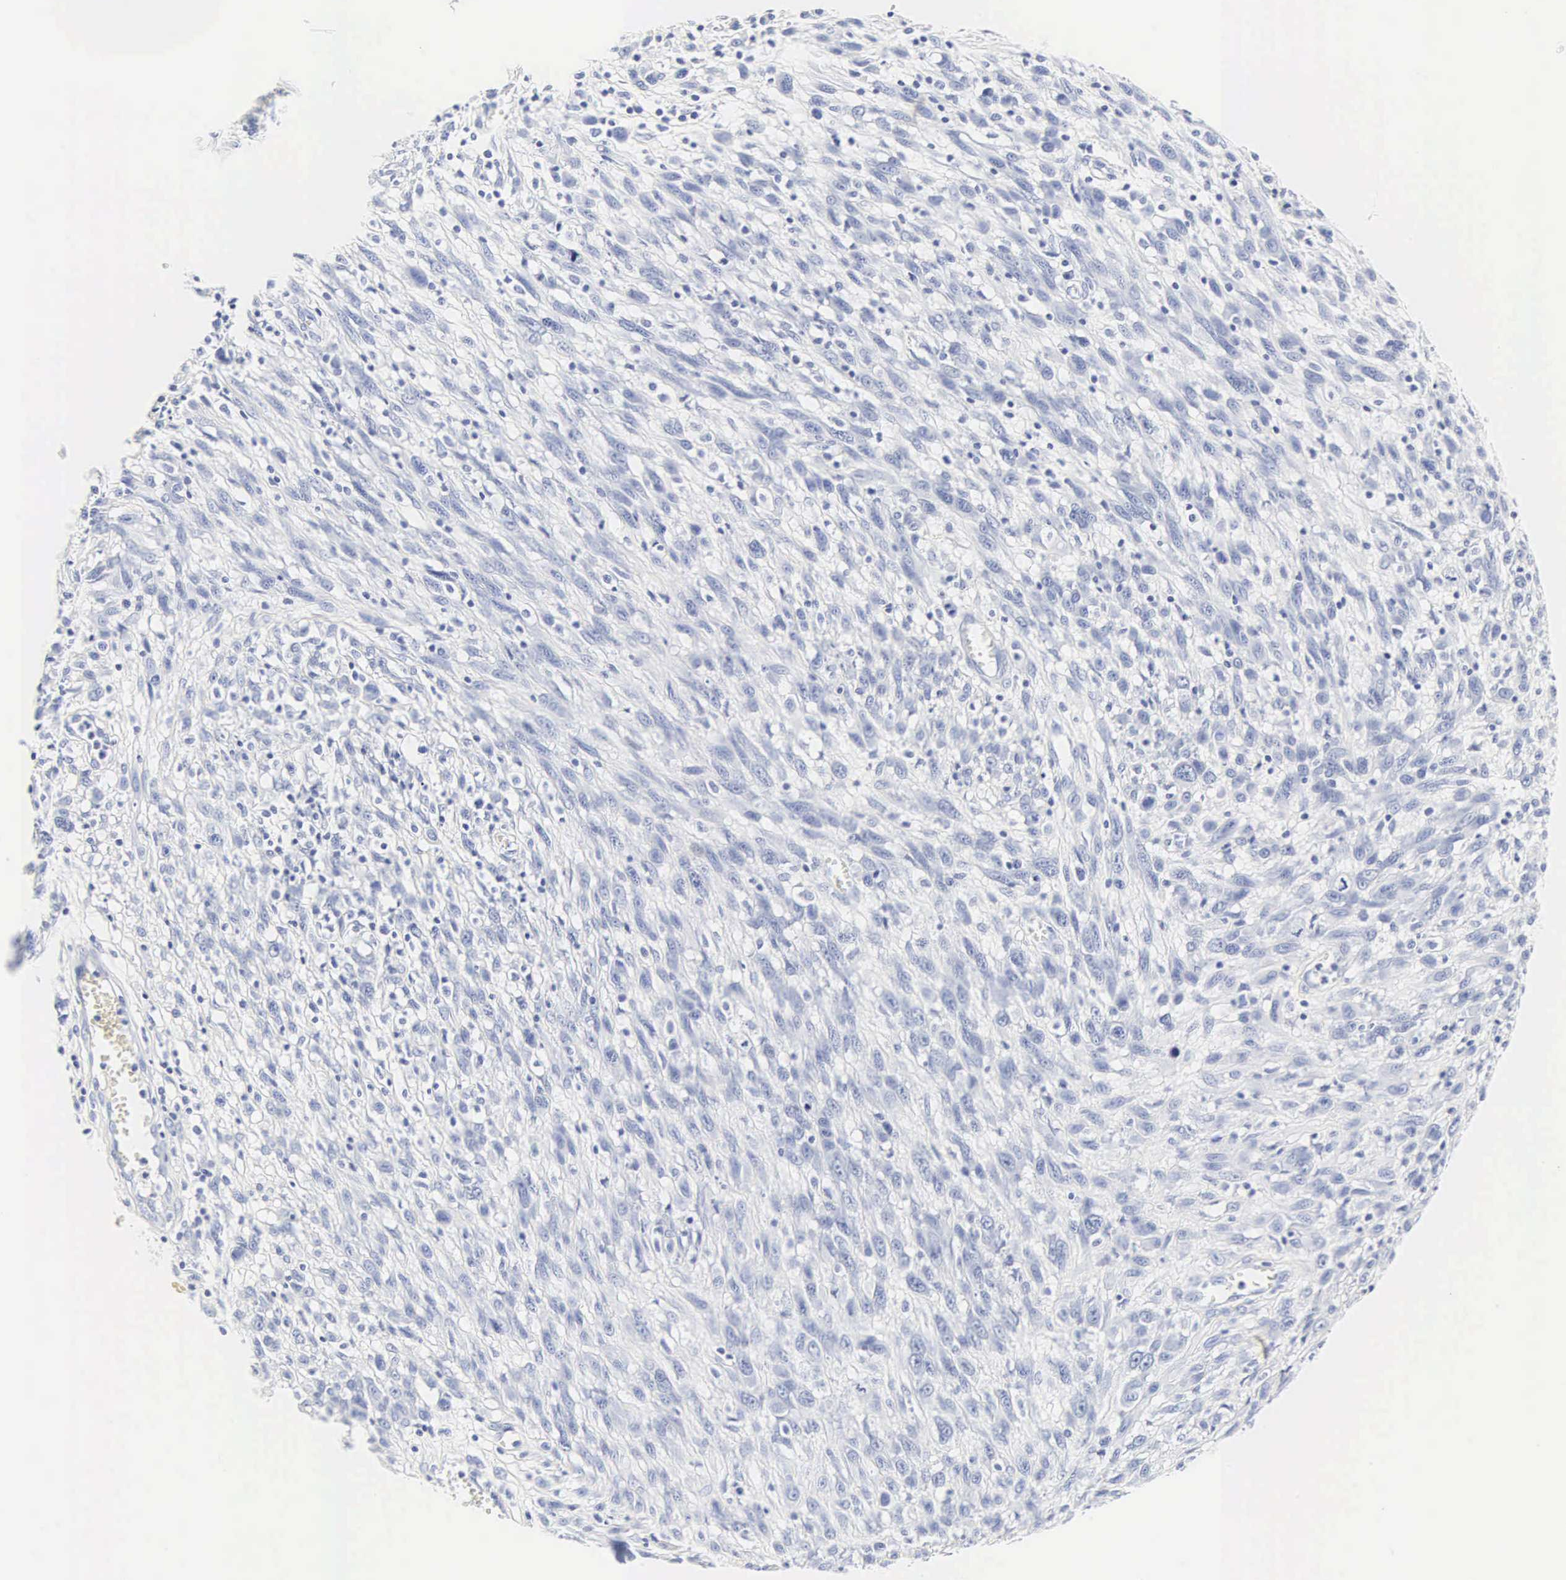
{"staining": {"intensity": "negative", "quantity": "none", "location": "none"}, "tissue": "melanoma", "cell_type": "Tumor cells", "image_type": "cancer", "snomed": [{"axis": "morphology", "description": "Malignant melanoma, NOS"}, {"axis": "topography", "description": "Skin"}], "caption": "The histopathology image exhibits no significant positivity in tumor cells of melanoma.", "gene": "INS", "patient": {"sex": "male", "age": 51}}